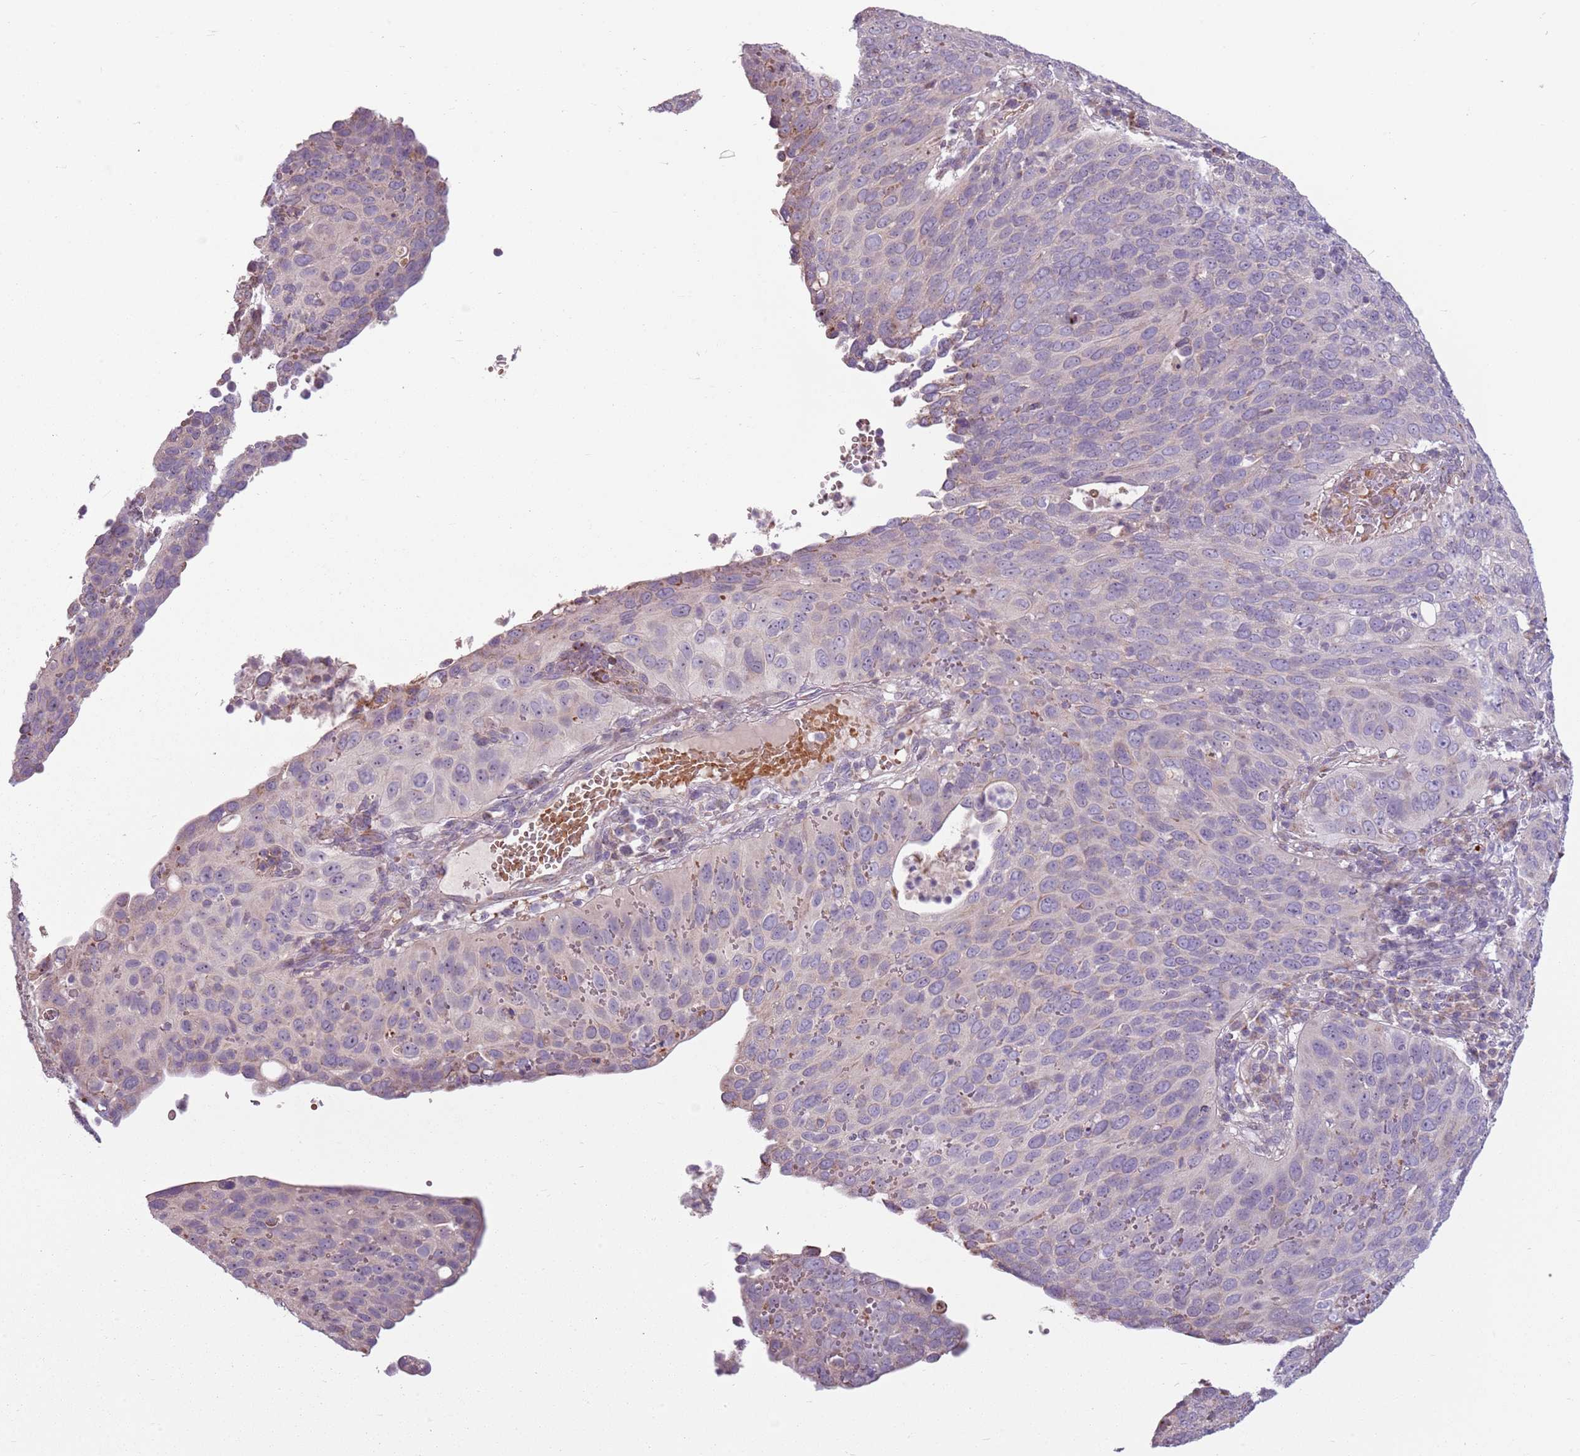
{"staining": {"intensity": "weak", "quantity": "<25%", "location": "cytoplasmic/membranous"}, "tissue": "cervical cancer", "cell_type": "Tumor cells", "image_type": "cancer", "snomed": [{"axis": "morphology", "description": "Squamous cell carcinoma, NOS"}, {"axis": "topography", "description": "Cervix"}], "caption": "An IHC micrograph of squamous cell carcinoma (cervical) is shown. There is no staining in tumor cells of squamous cell carcinoma (cervical).", "gene": "ZNF530", "patient": {"sex": "female", "age": 36}}